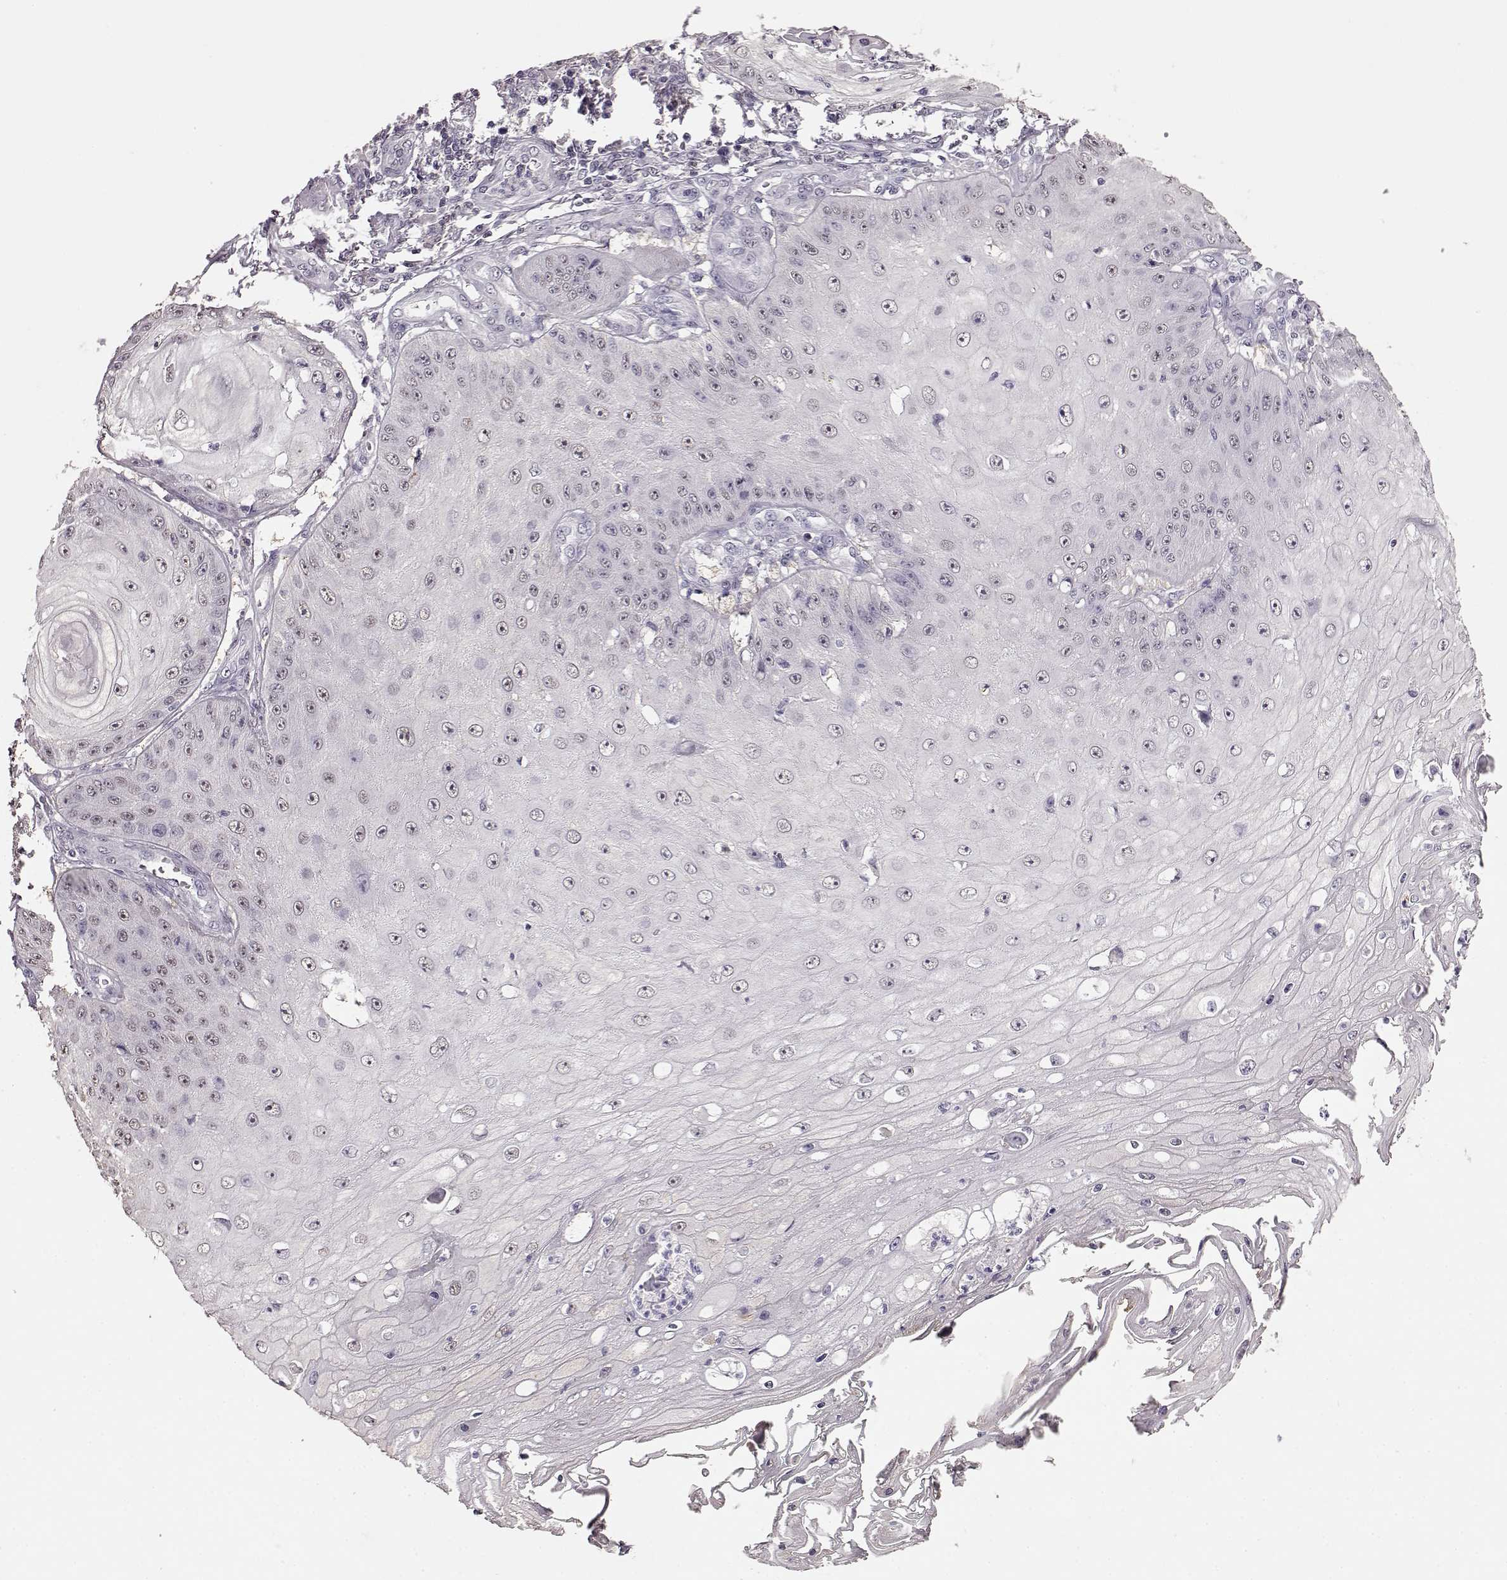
{"staining": {"intensity": "weak", "quantity": "25%-75%", "location": "nuclear"}, "tissue": "skin cancer", "cell_type": "Tumor cells", "image_type": "cancer", "snomed": [{"axis": "morphology", "description": "Squamous cell carcinoma, NOS"}, {"axis": "topography", "description": "Skin"}], "caption": "Tumor cells demonstrate low levels of weak nuclear positivity in approximately 25%-75% of cells in human skin cancer (squamous cell carcinoma).", "gene": "RP1L1", "patient": {"sex": "male", "age": 70}}